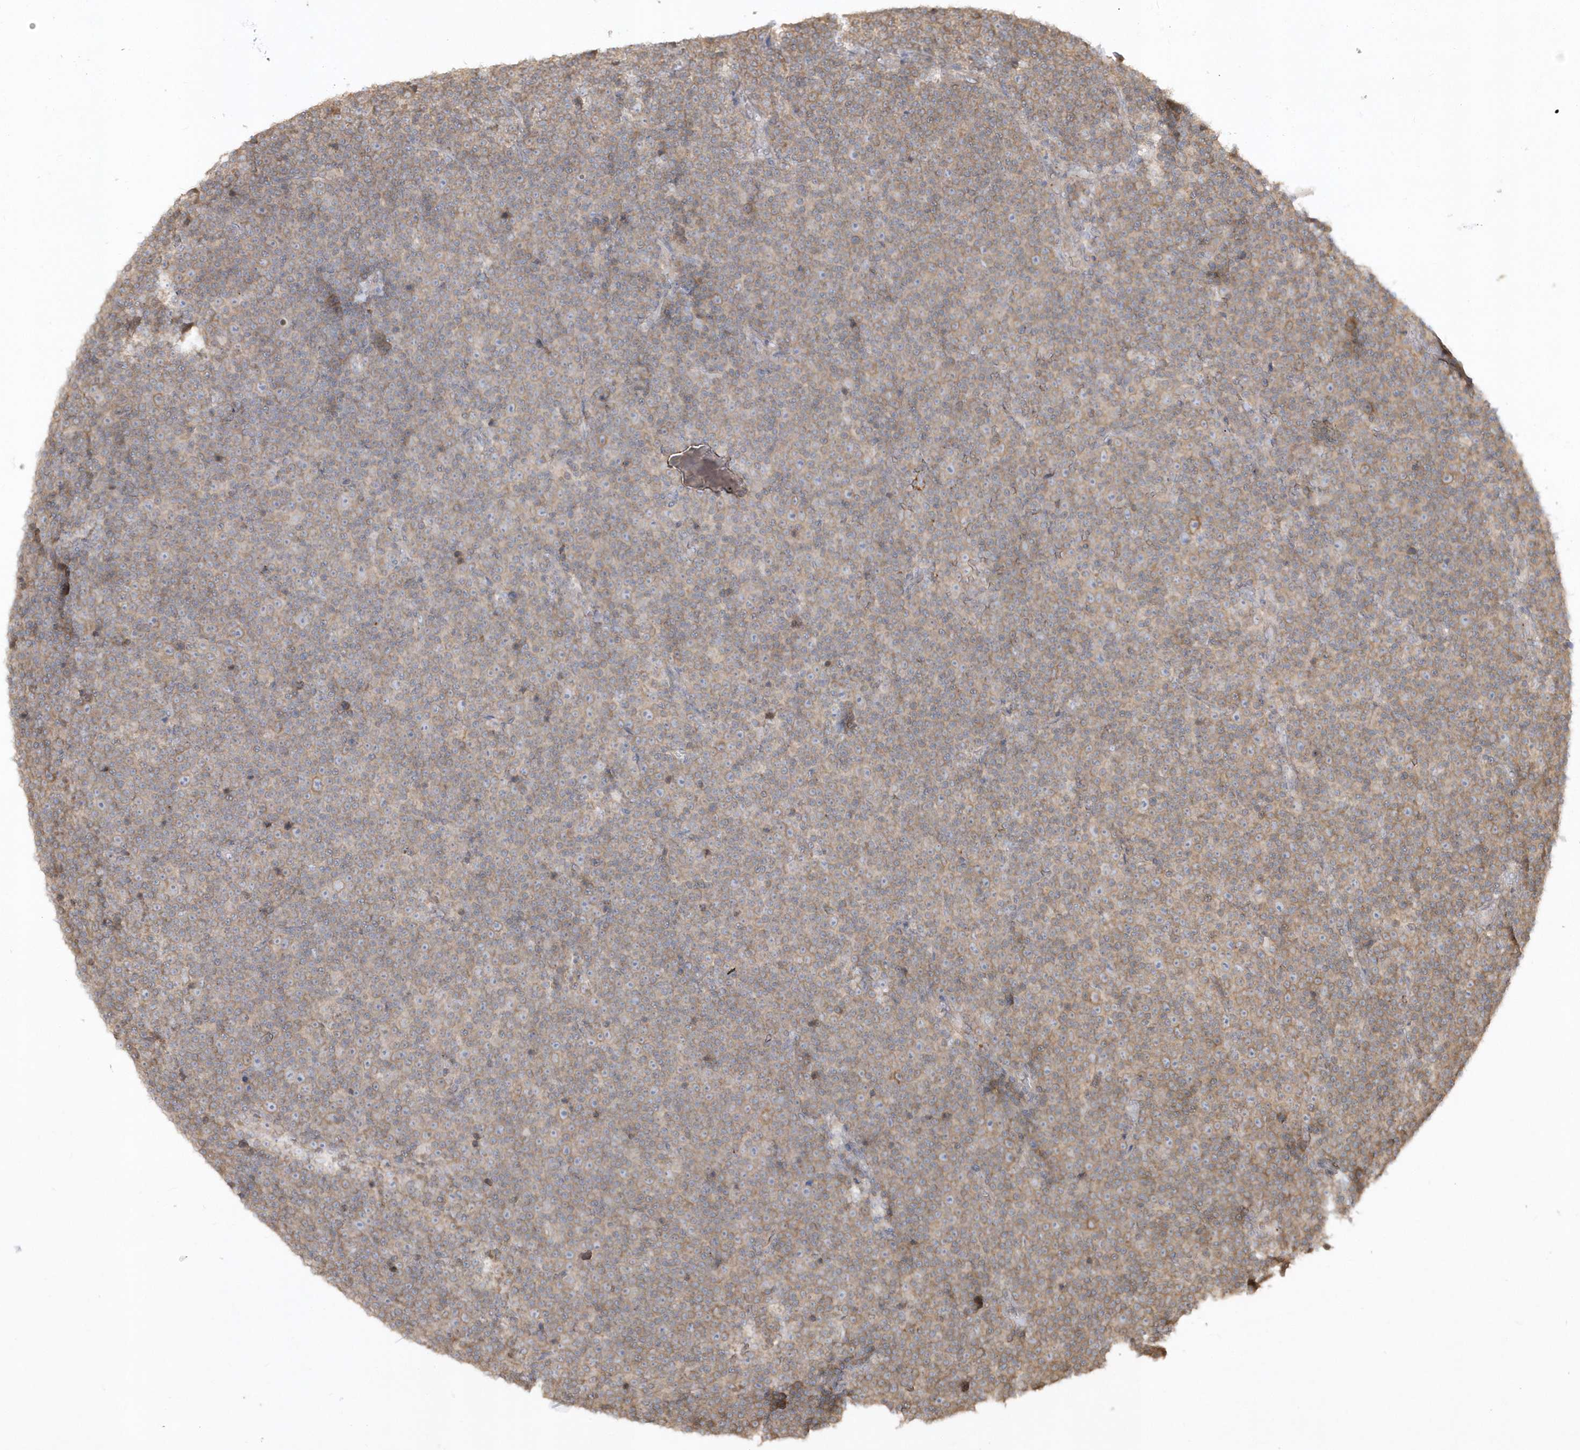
{"staining": {"intensity": "weak", "quantity": ">75%", "location": "cytoplasmic/membranous"}, "tissue": "lymphoma", "cell_type": "Tumor cells", "image_type": "cancer", "snomed": [{"axis": "morphology", "description": "Malignant lymphoma, non-Hodgkin's type, Low grade"}, {"axis": "topography", "description": "Lymph node"}], "caption": "Tumor cells show weak cytoplasmic/membranous staining in approximately >75% of cells in malignant lymphoma, non-Hodgkin's type (low-grade).", "gene": "BSN", "patient": {"sex": "female", "age": 67}}